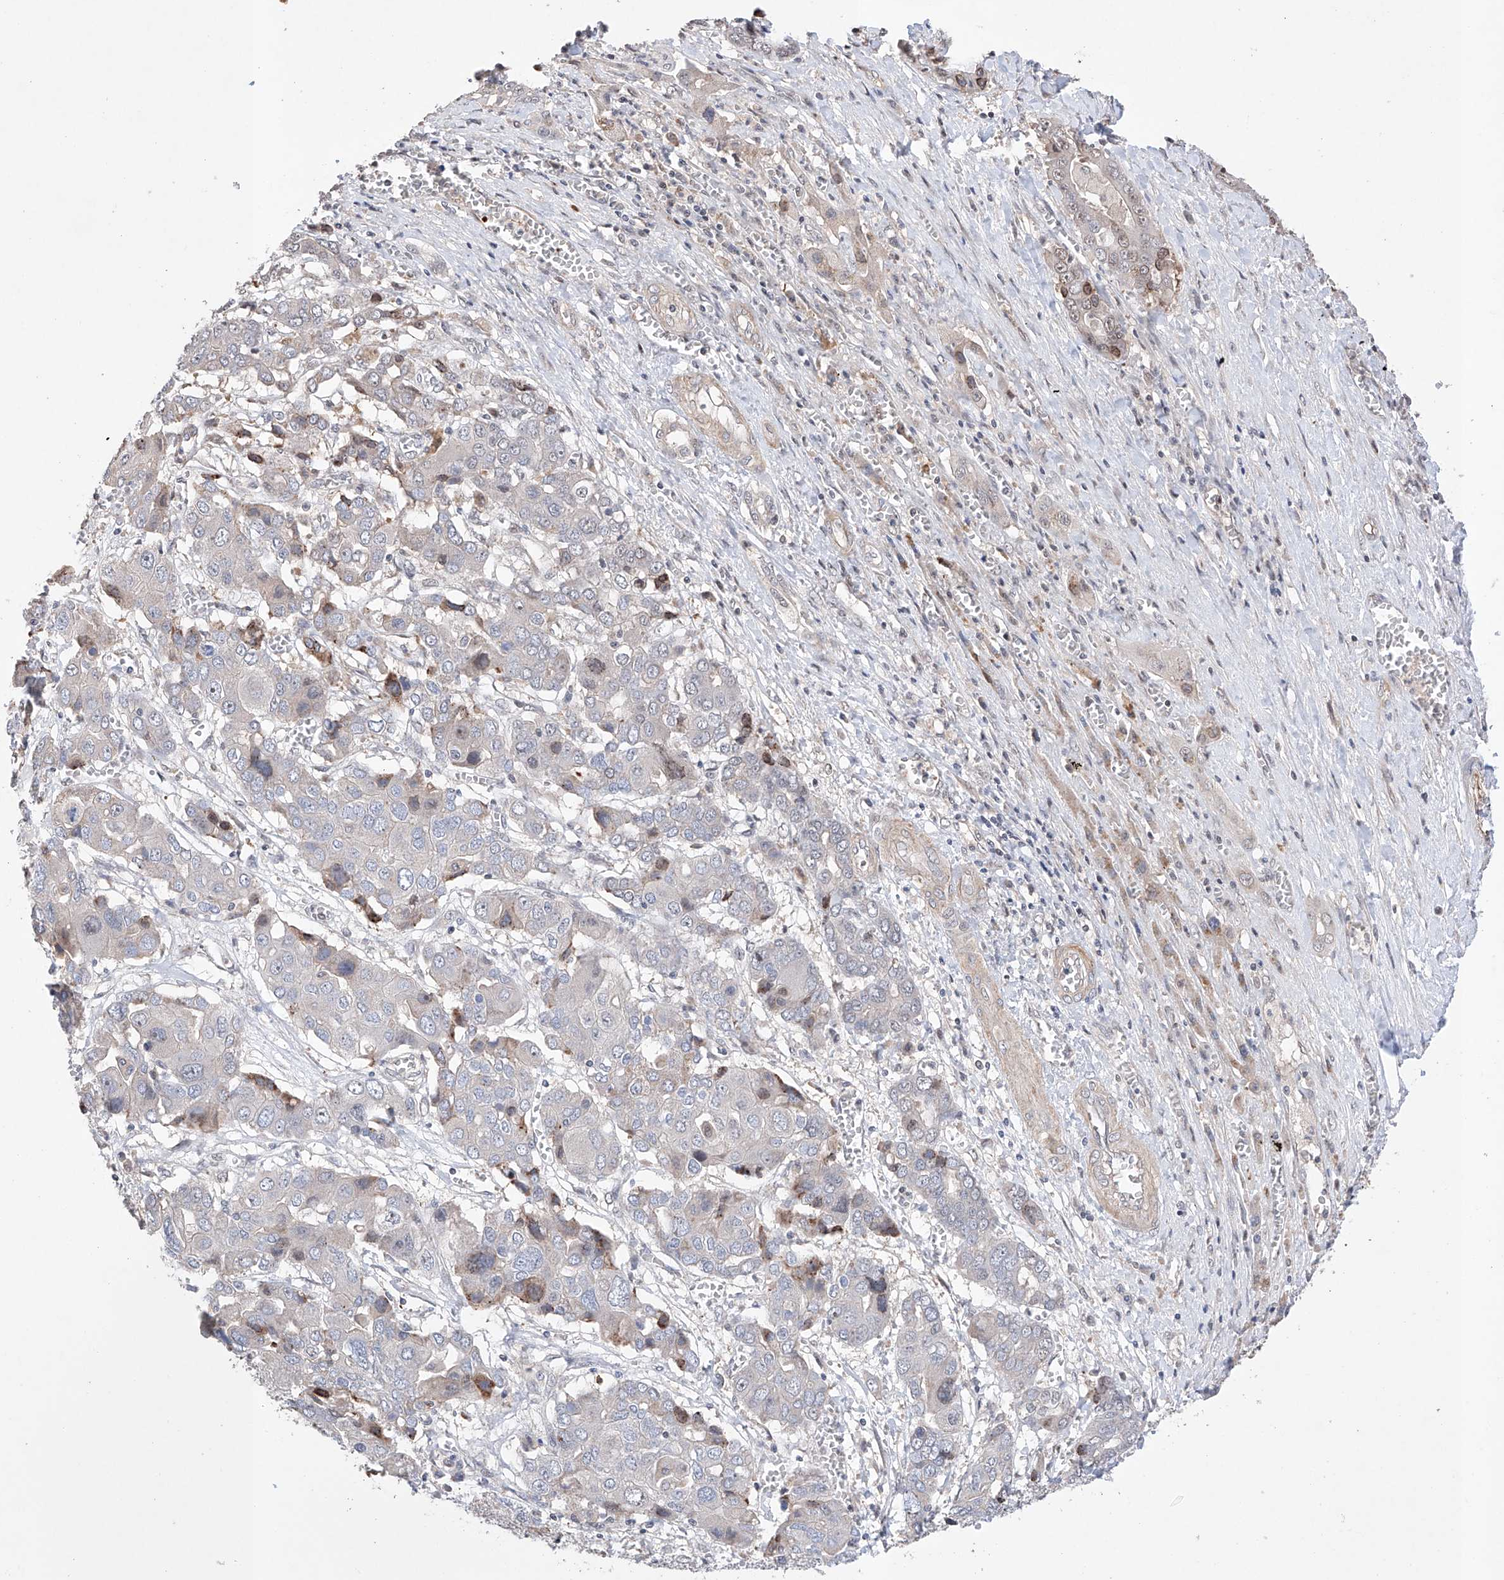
{"staining": {"intensity": "moderate", "quantity": "<25%", "location": "cytoplasmic/membranous"}, "tissue": "liver cancer", "cell_type": "Tumor cells", "image_type": "cancer", "snomed": [{"axis": "morphology", "description": "Cholangiocarcinoma"}, {"axis": "topography", "description": "Liver"}], "caption": "Cholangiocarcinoma (liver) stained with DAB (3,3'-diaminobenzidine) immunohistochemistry (IHC) reveals low levels of moderate cytoplasmic/membranous staining in about <25% of tumor cells.", "gene": "AFG1L", "patient": {"sex": "male", "age": 67}}